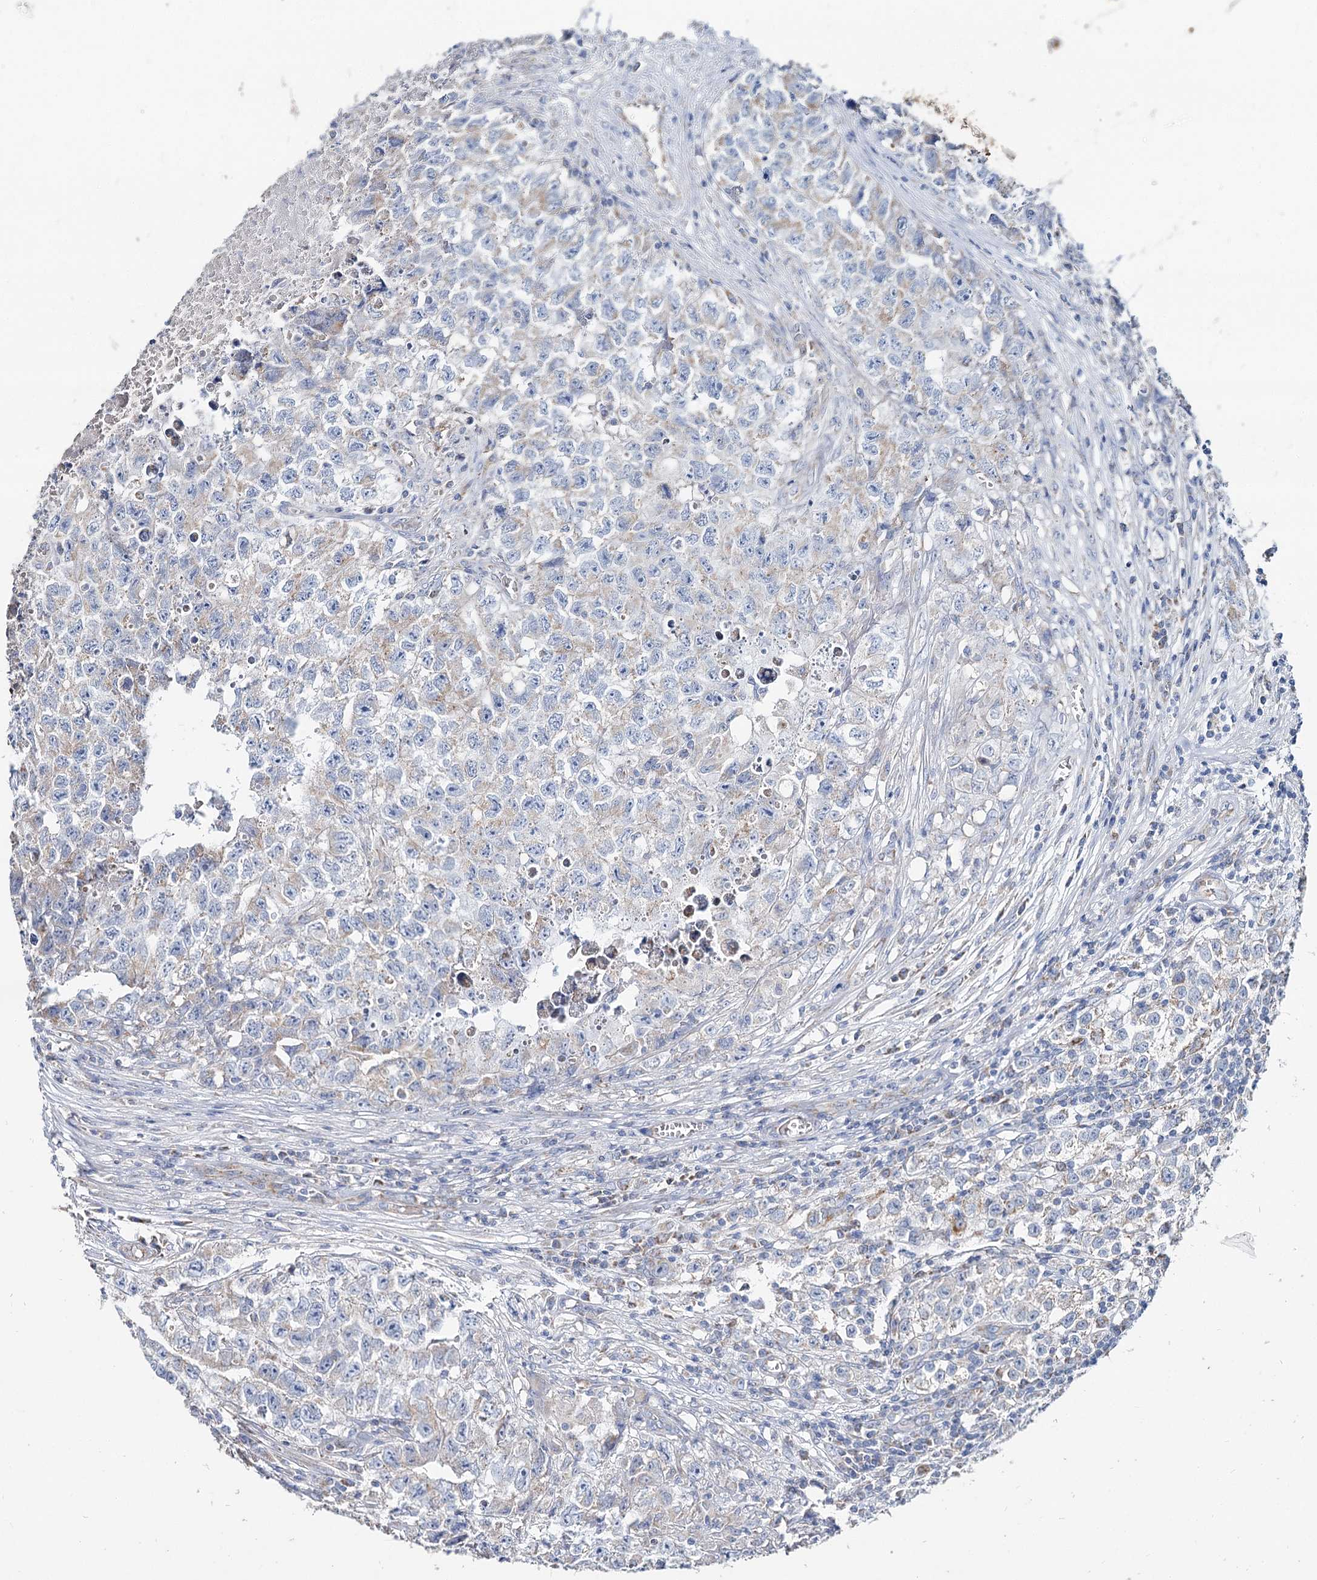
{"staining": {"intensity": "negative", "quantity": "none", "location": "none"}, "tissue": "testis cancer", "cell_type": "Tumor cells", "image_type": "cancer", "snomed": [{"axis": "morphology", "description": "Seminoma, NOS"}, {"axis": "morphology", "description": "Carcinoma, Embryonal, NOS"}, {"axis": "topography", "description": "Testis"}], "caption": "Immunohistochemistry histopathology image of neoplastic tissue: embryonal carcinoma (testis) stained with DAB (3,3'-diaminobenzidine) exhibits no significant protein expression in tumor cells.", "gene": "MCCC2", "patient": {"sex": "male", "age": 43}}